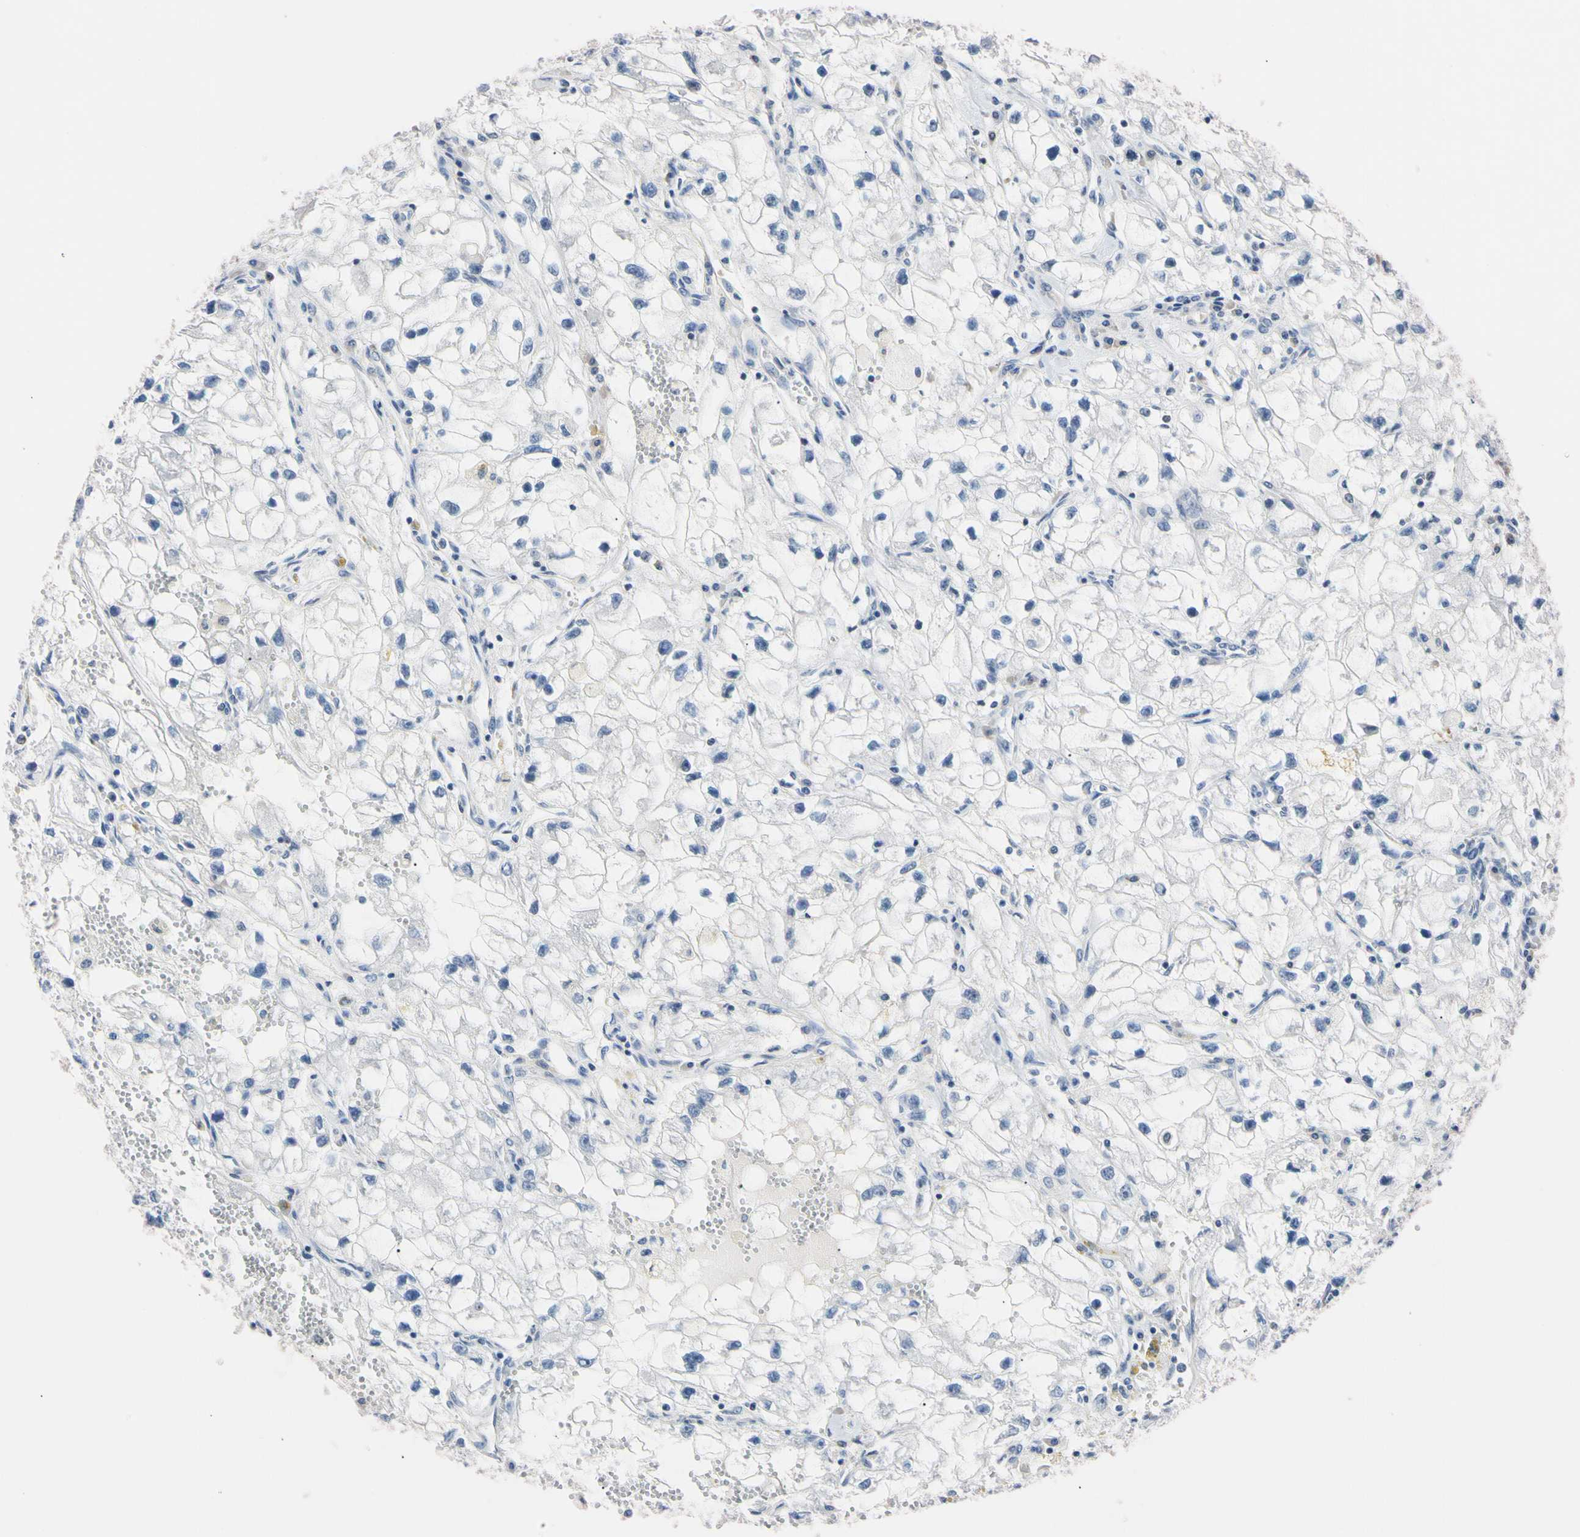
{"staining": {"intensity": "negative", "quantity": "none", "location": "none"}, "tissue": "renal cancer", "cell_type": "Tumor cells", "image_type": "cancer", "snomed": [{"axis": "morphology", "description": "Adenocarcinoma, NOS"}, {"axis": "topography", "description": "Kidney"}], "caption": "A histopathology image of renal cancer stained for a protein demonstrates no brown staining in tumor cells.", "gene": "RARS1", "patient": {"sex": "female", "age": 70}}